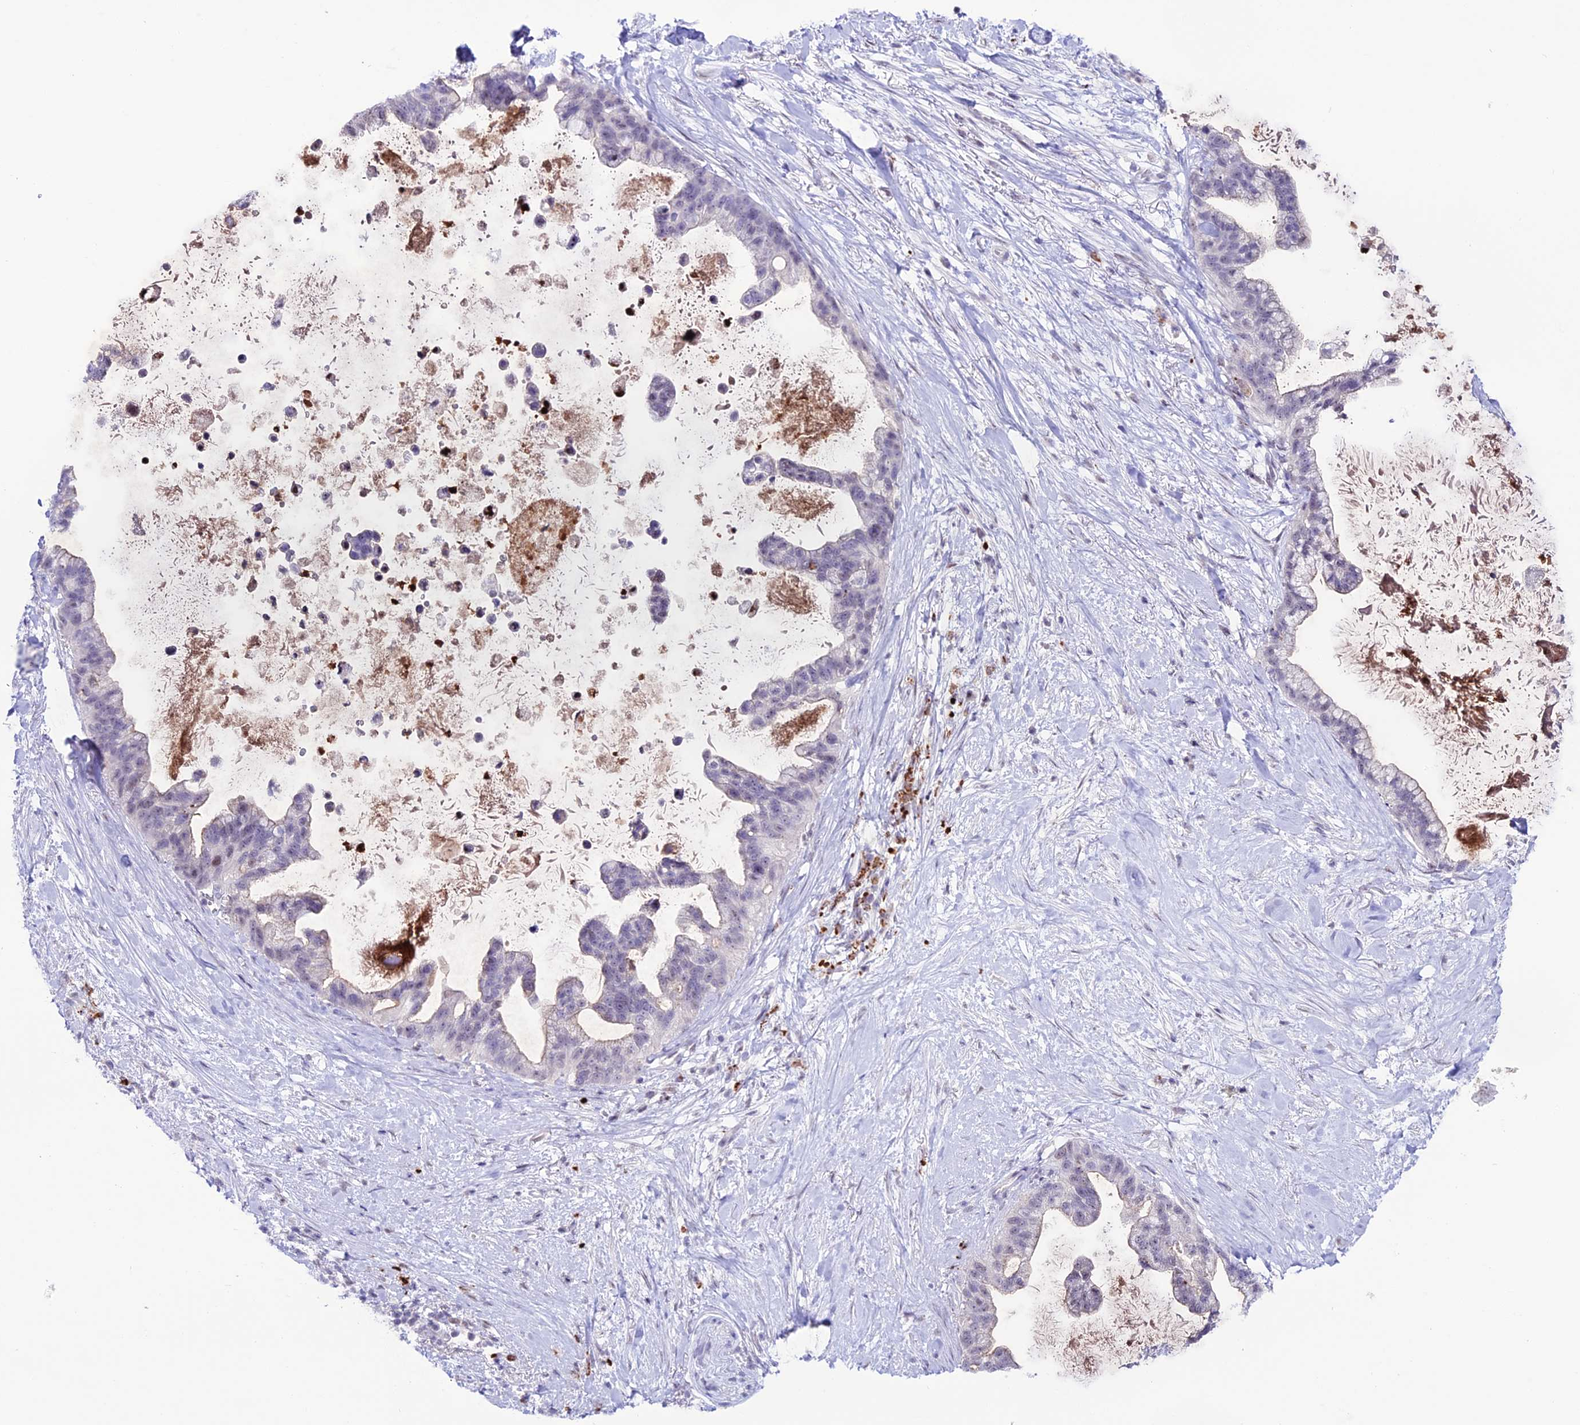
{"staining": {"intensity": "negative", "quantity": "none", "location": "none"}, "tissue": "pancreatic cancer", "cell_type": "Tumor cells", "image_type": "cancer", "snomed": [{"axis": "morphology", "description": "Adenocarcinoma, NOS"}, {"axis": "topography", "description": "Pancreas"}], "caption": "Tumor cells are negative for brown protein staining in pancreatic cancer (adenocarcinoma).", "gene": "MFSD2B", "patient": {"sex": "female", "age": 83}}